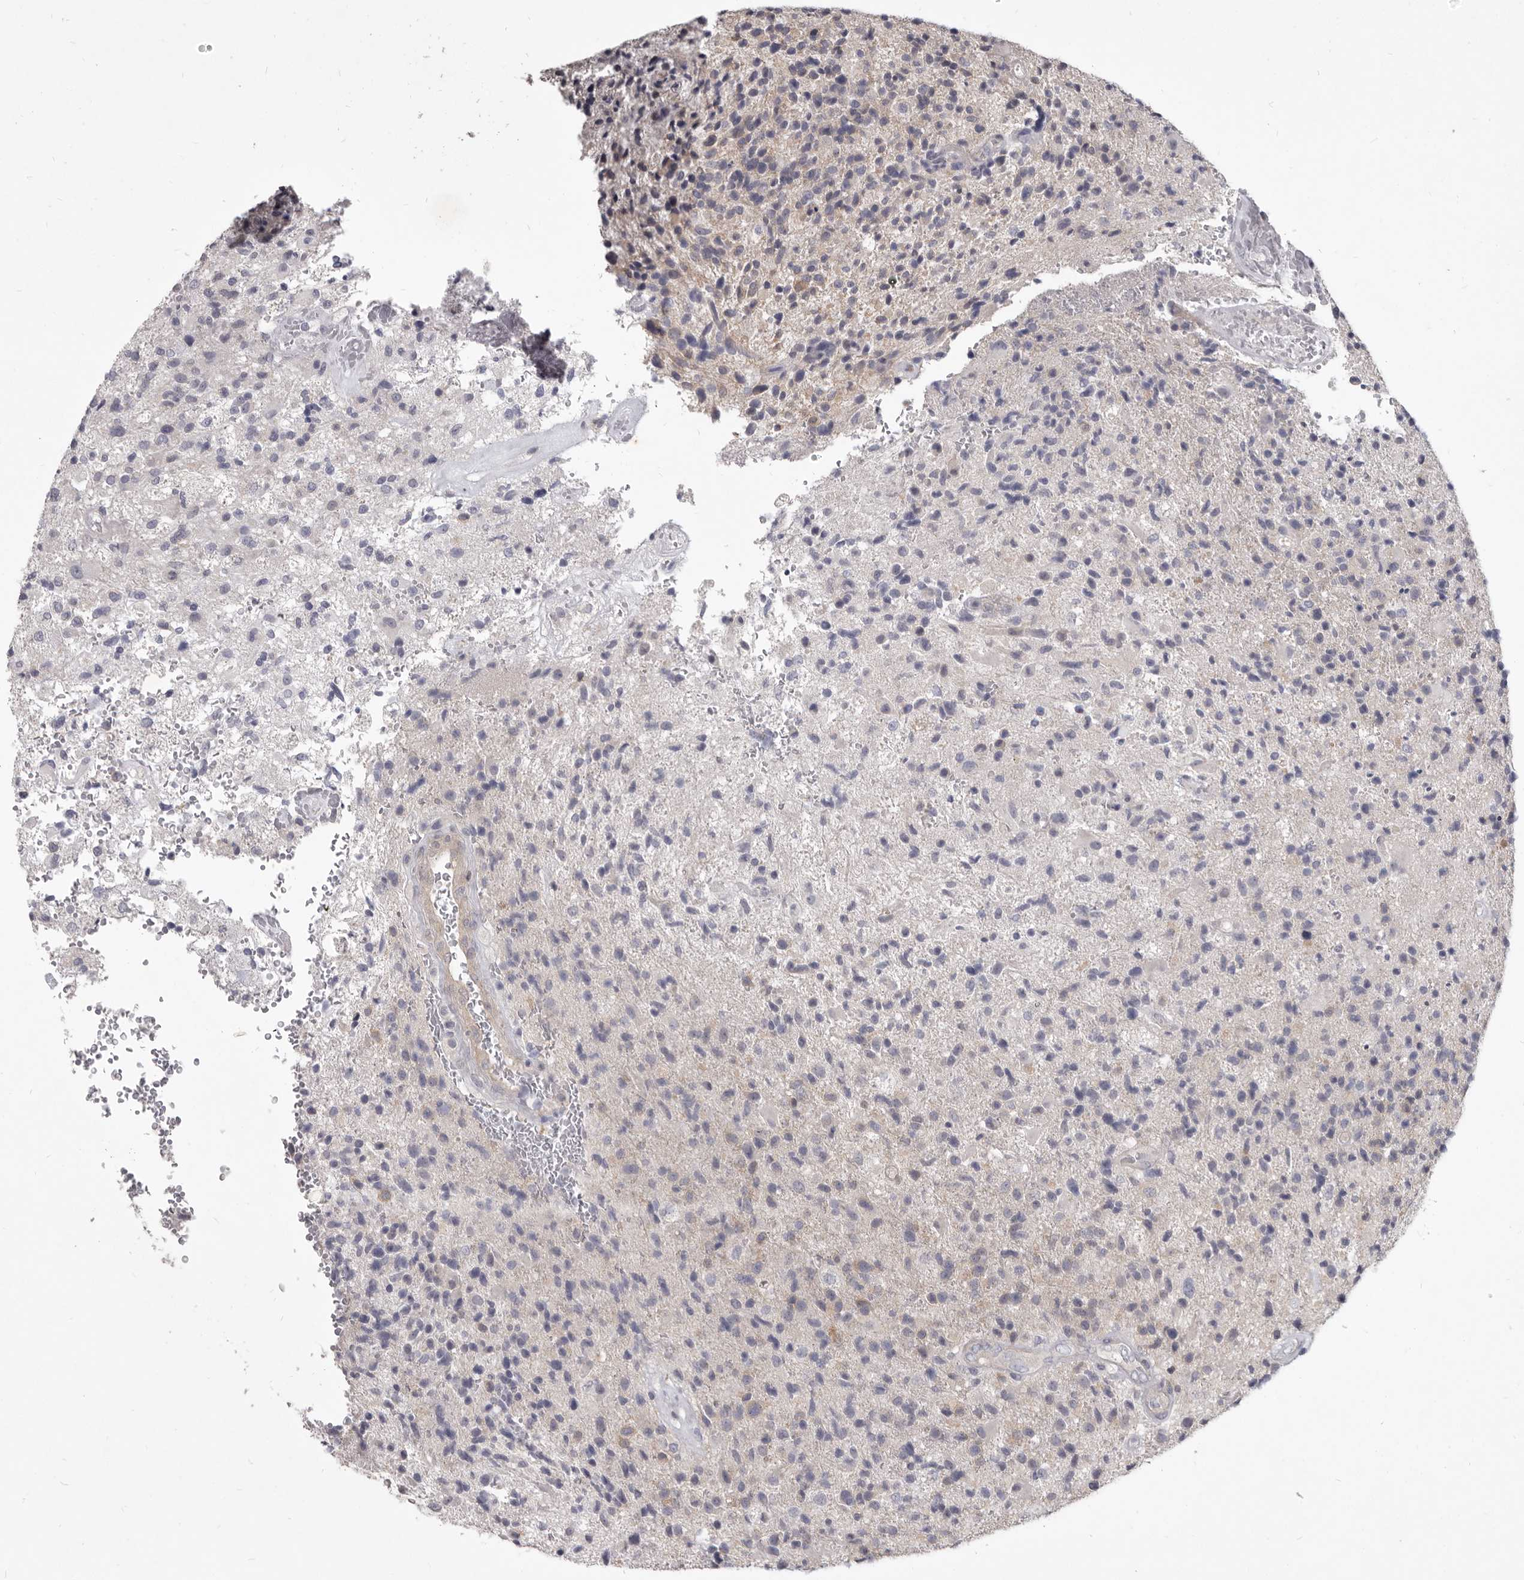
{"staining": {"intensity": "weak", "quantity": "25%-75%", "location": "cytoplasmic/membranous"}, "tissue": "glioma", "cell_type": "Tumor cells", "image_type": "cancer", "snomed": [{"axis": "morphology", "description": "Glioma, malignant, High grade"}, {"axis": "topography", "description": "Brain"}], "caption": "Human glioma stained with a brown dye reveals weak cytoplasmic/membranous positive staining in about 25%-75% of tumor cells.", "gene": "GSK3B", "patient": {"sex": "male", "age": 72}}